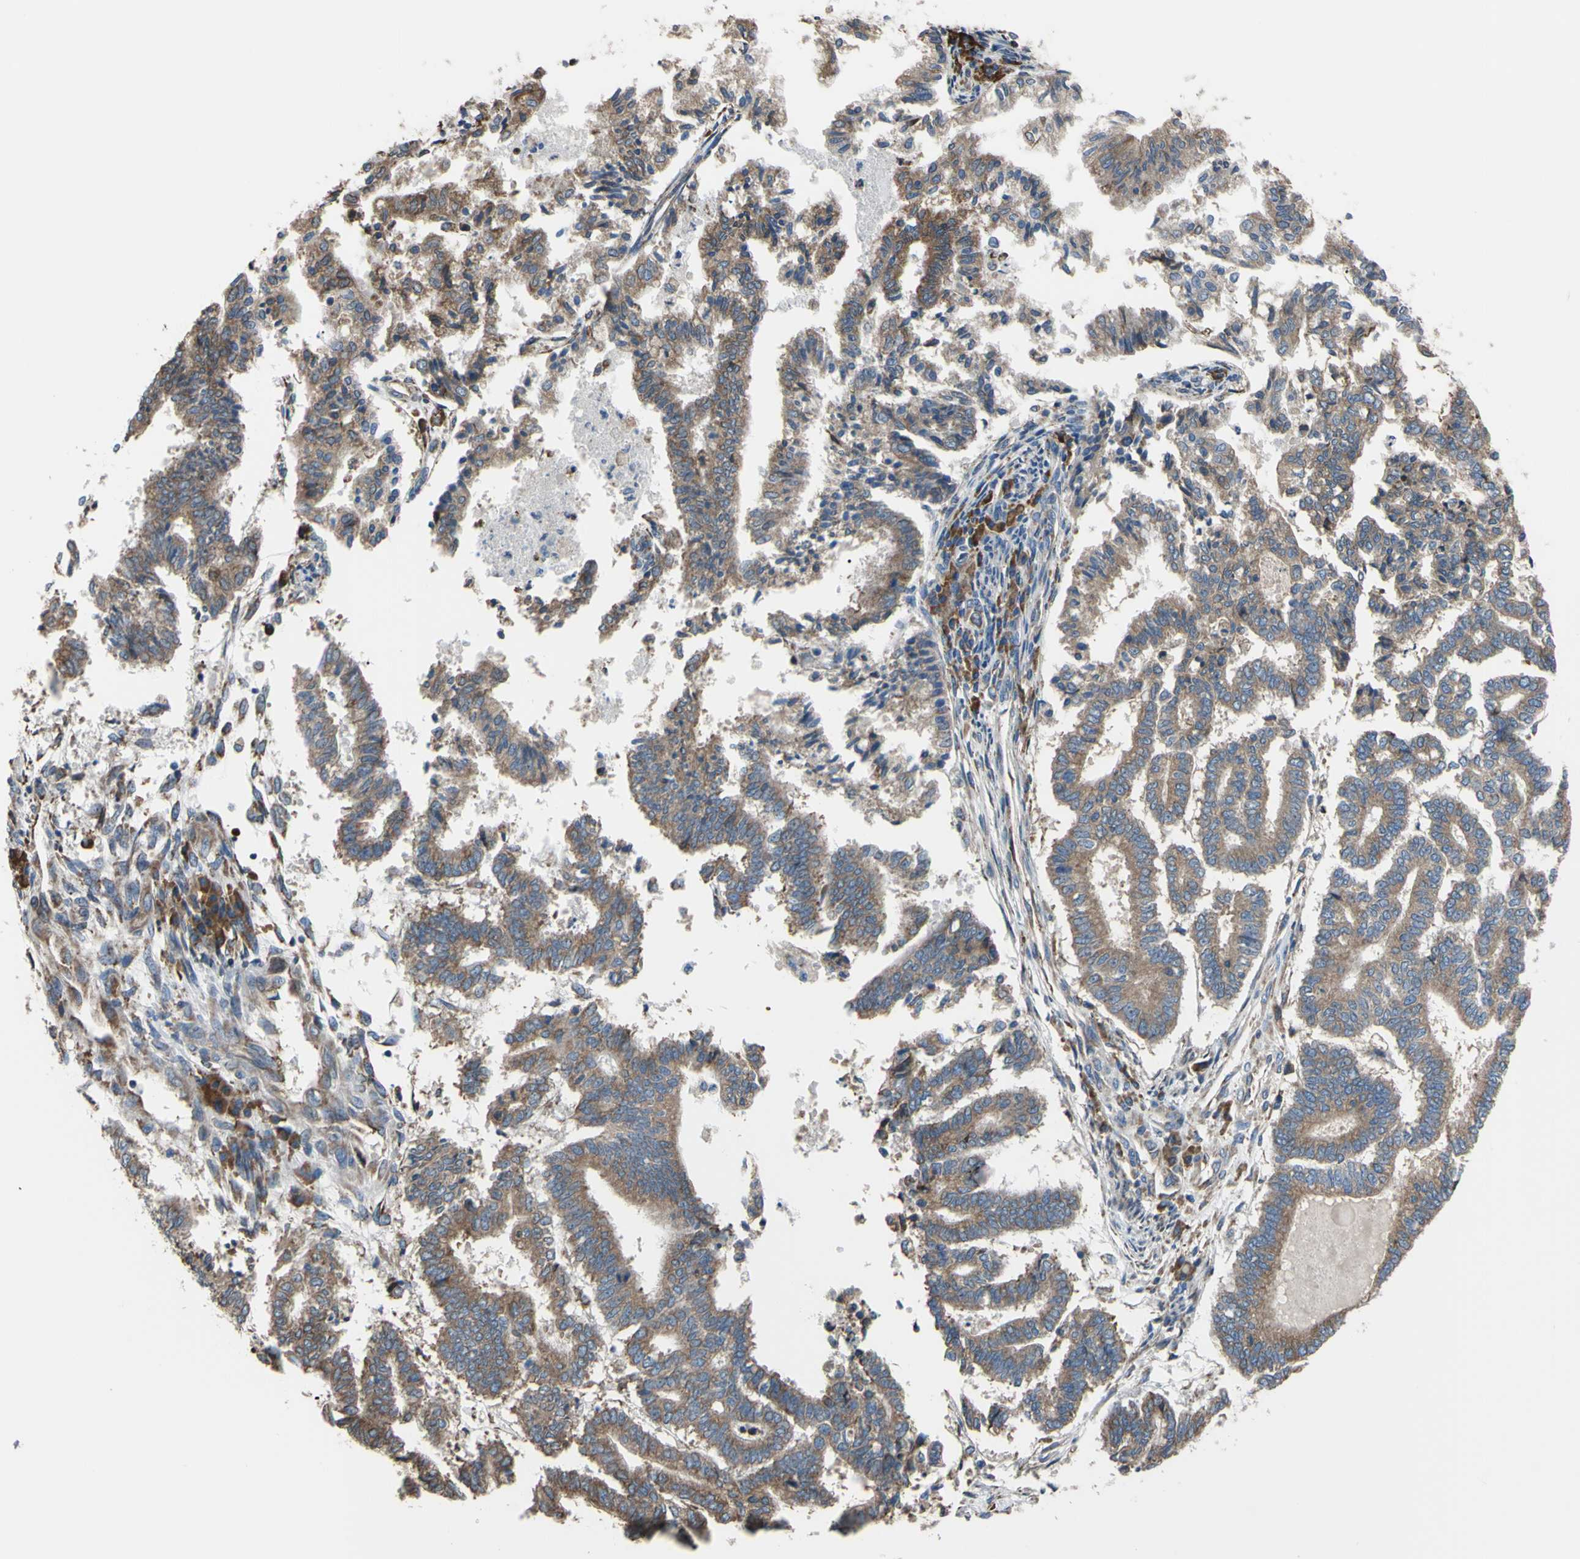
{"staining": {"intensity": "moderate", "quantity": ">75%", "location": "cytoplasmic/membranous"}, "tissue": "endometrial cancer", "cell_type": "Tumor cells", "image_type": "cancer", "snomed": [{"axis": "morphology", "description": "Necrosis, NOS"}, {"axis": "morphology", "description": "Adenocarcinoma, NOS"}, {"axis": "topography", "description": "Endometrium"}], "caption": "DAB immunohistochemical staining of human endometrial adenocarcinoma displays moderate cytoplasmic/membranous protein expression in approximately >75% of tumor cells.", "gene": "BMF", "patient": {"sex": "female", "age": 79}}